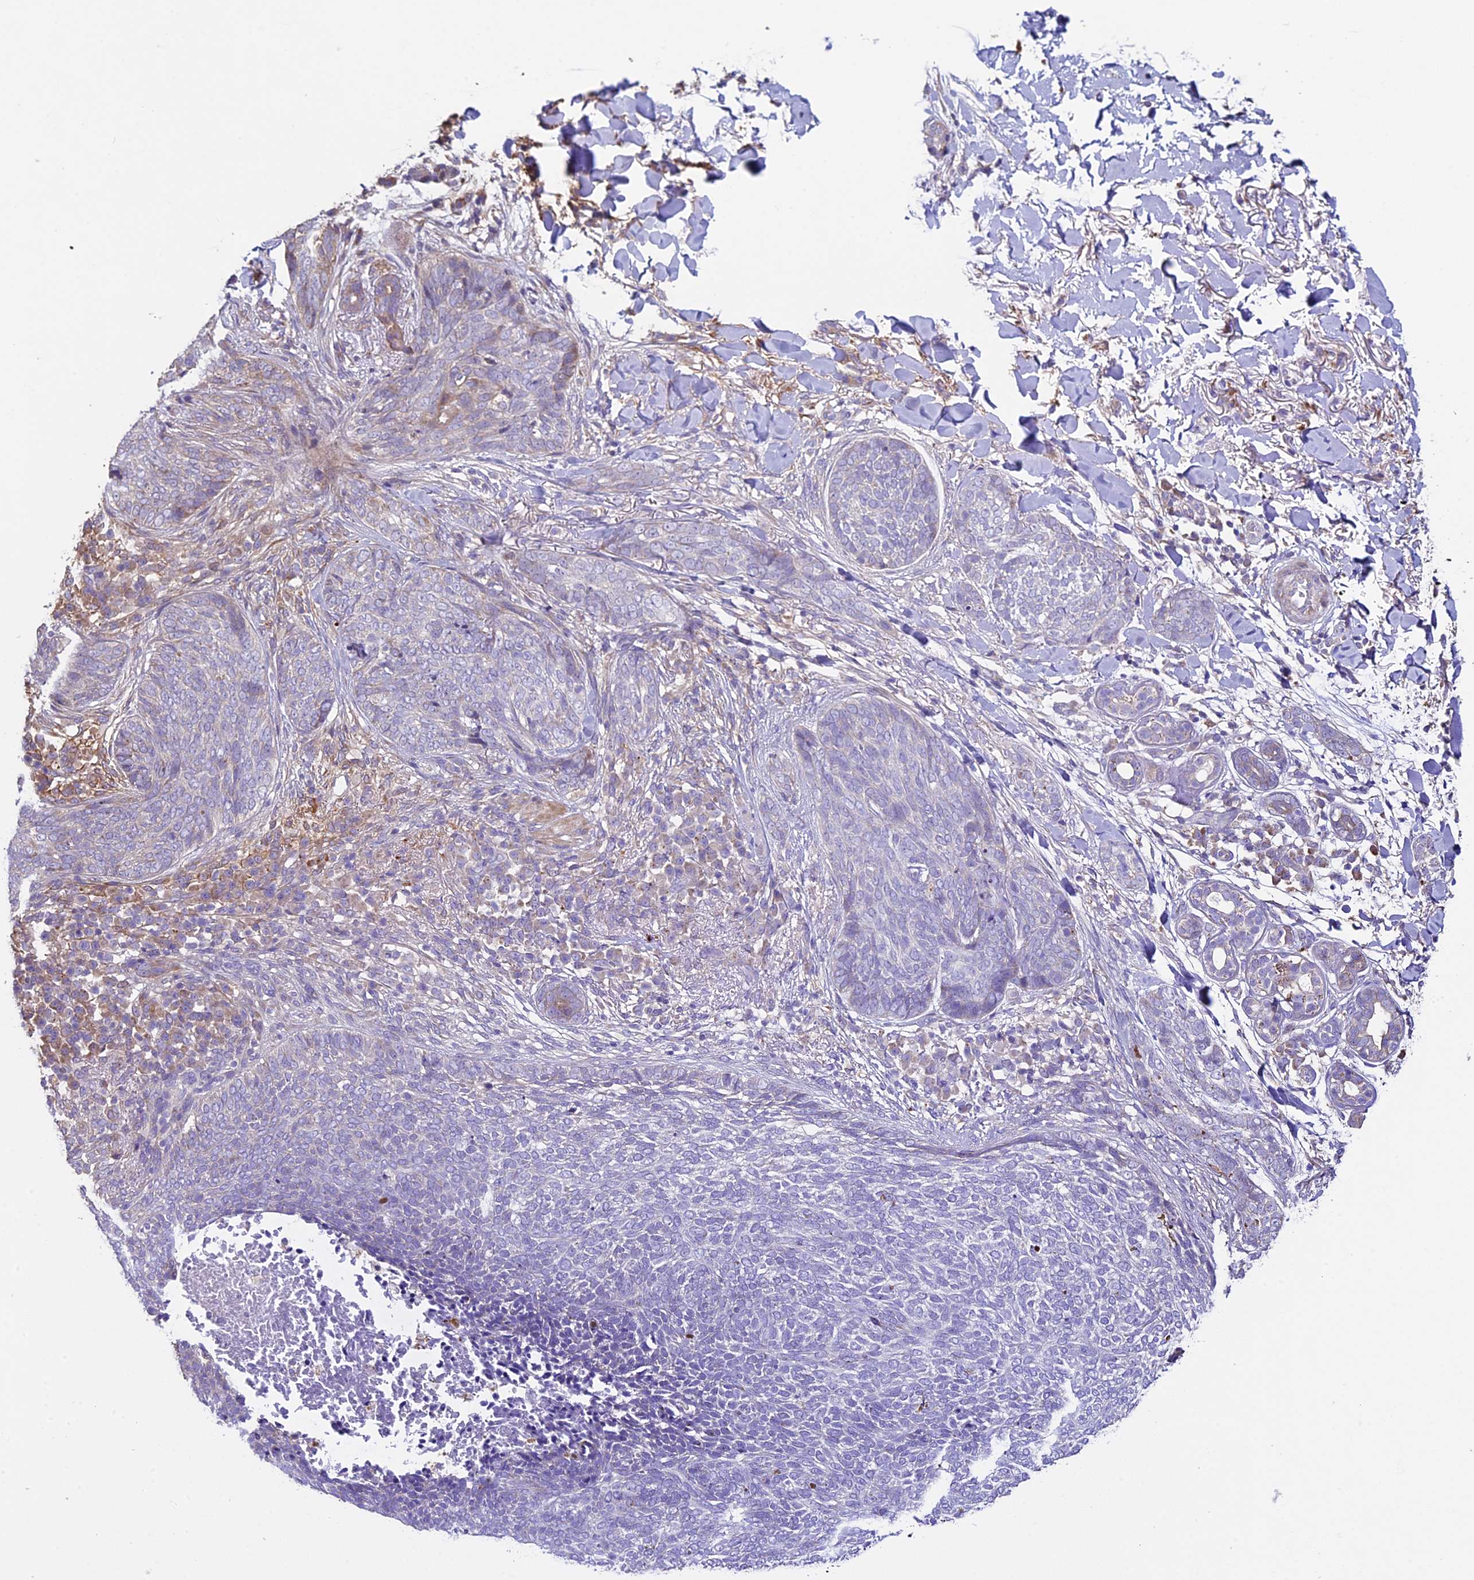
{"staining": {"intensity": "negative", "quantity": "none", "location": "none"}, "tissue": "skin cancer", "cell_type": "Tumor cells", "image_type": "cancer", "snomed": [{"axis": "morphology", "description": "Basal cell carcinoma"}, {"axis": "topography", "description": "Skin"}], "caption": "A micrograph of skin cancer (basal cell carcinoma) stained for a protein displays no brown staining in tumor cells. (Immunohistochemistry (ihc), brightfield microscopy, high magnification).", "gene": "SPIRE1", "patient": {"sex": "male", "age": 85}}